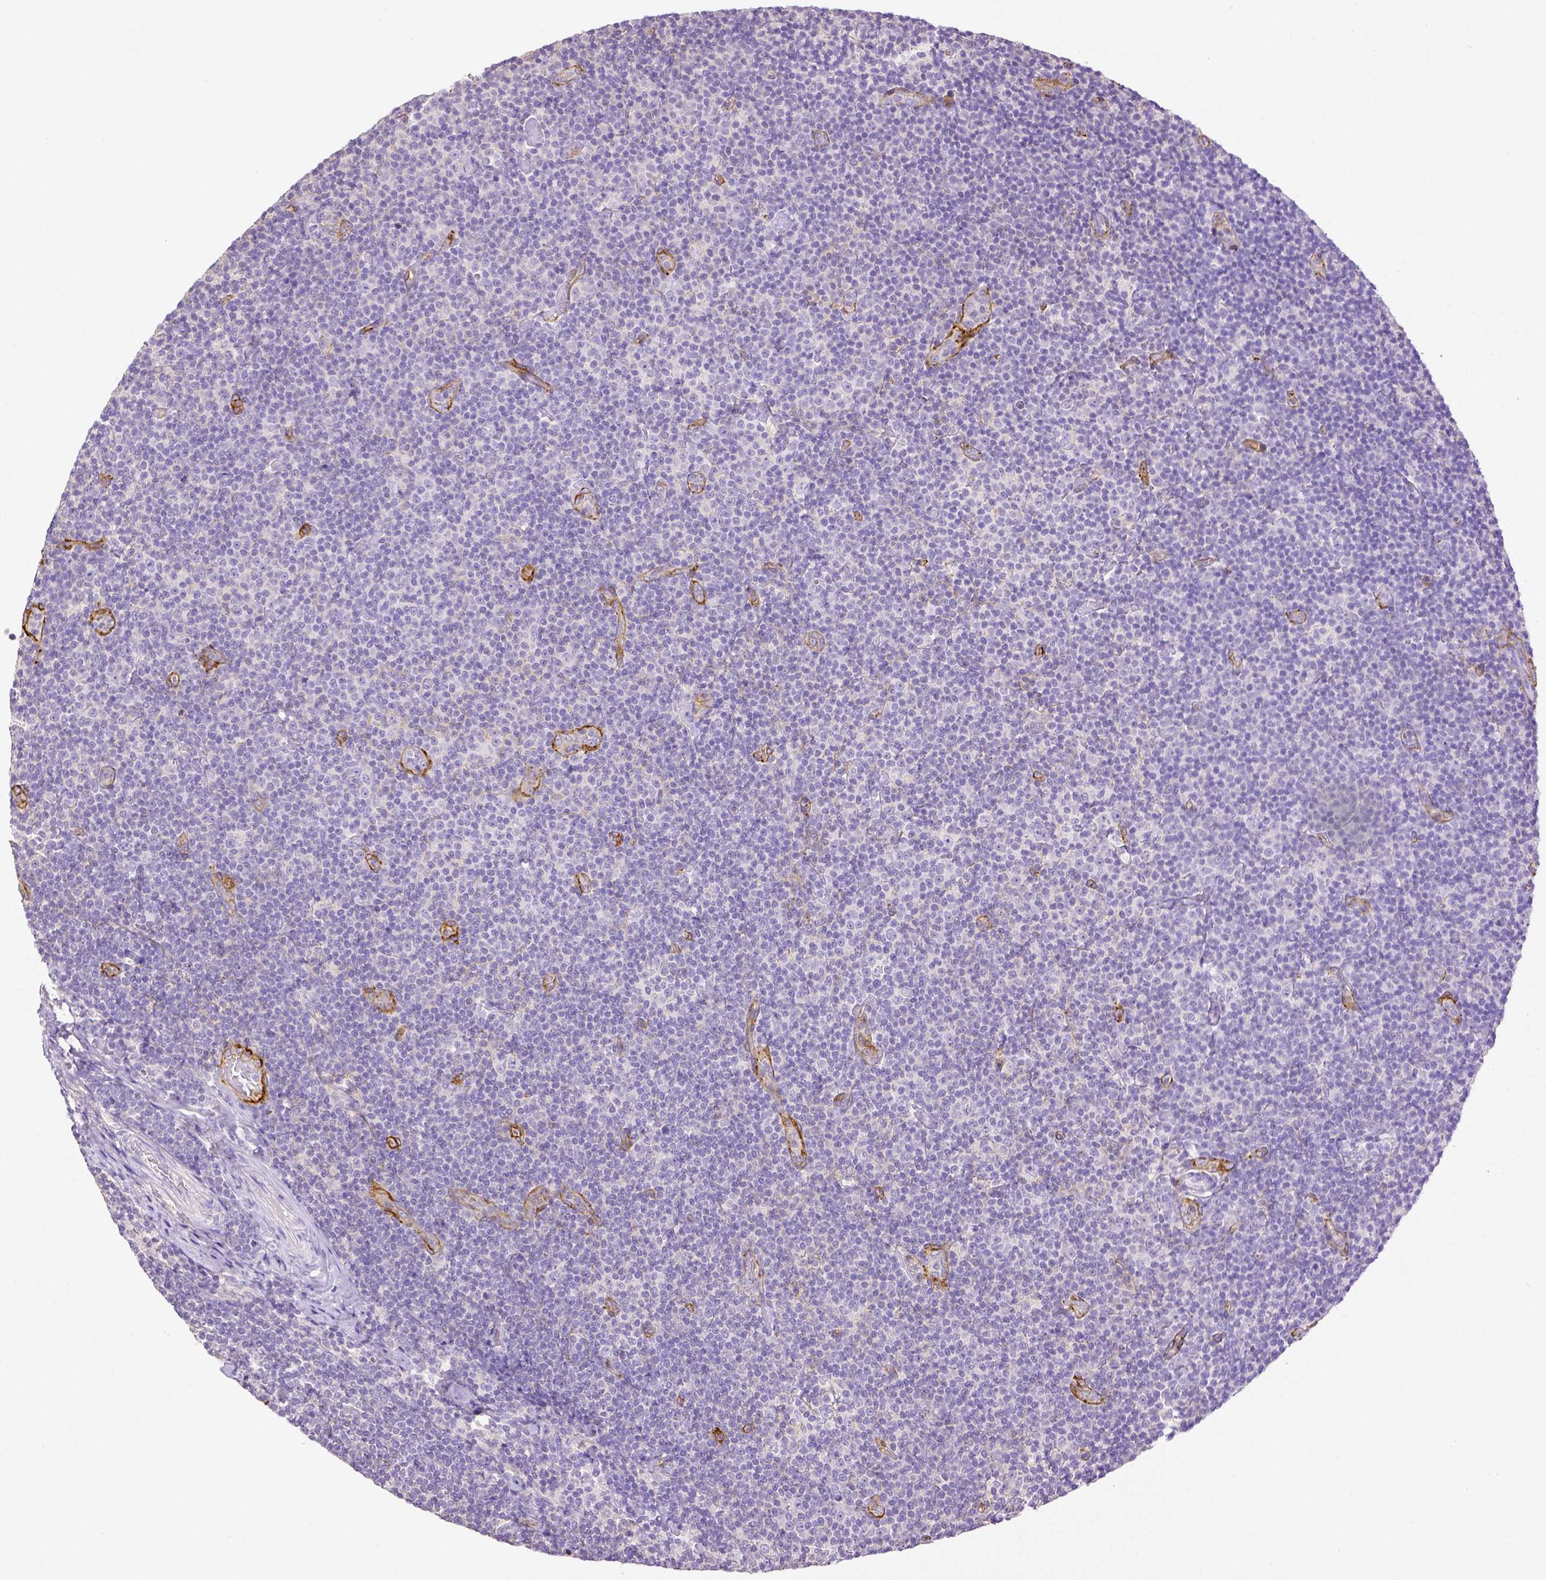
{"staining": {"intensity": "negative", "quantity": "none", "location": "none"}, "tissue": "lymphoma", "cell_type": "Tumor cells", "image_type": "cancer", "snomed": [{"axis": "morphology", "description": "Malignant lymphoma, non-Hodgkin's type, Low grade"}, {"axis": "topography", "description": "Lymph node"}], "caption": "A micrograph of human low-grade malignant lymphoma, non-Hodgkin's type is negative for staining in tumor cells.", "gene": "THY1", "patient": {"sex": "male", "age": 81}}